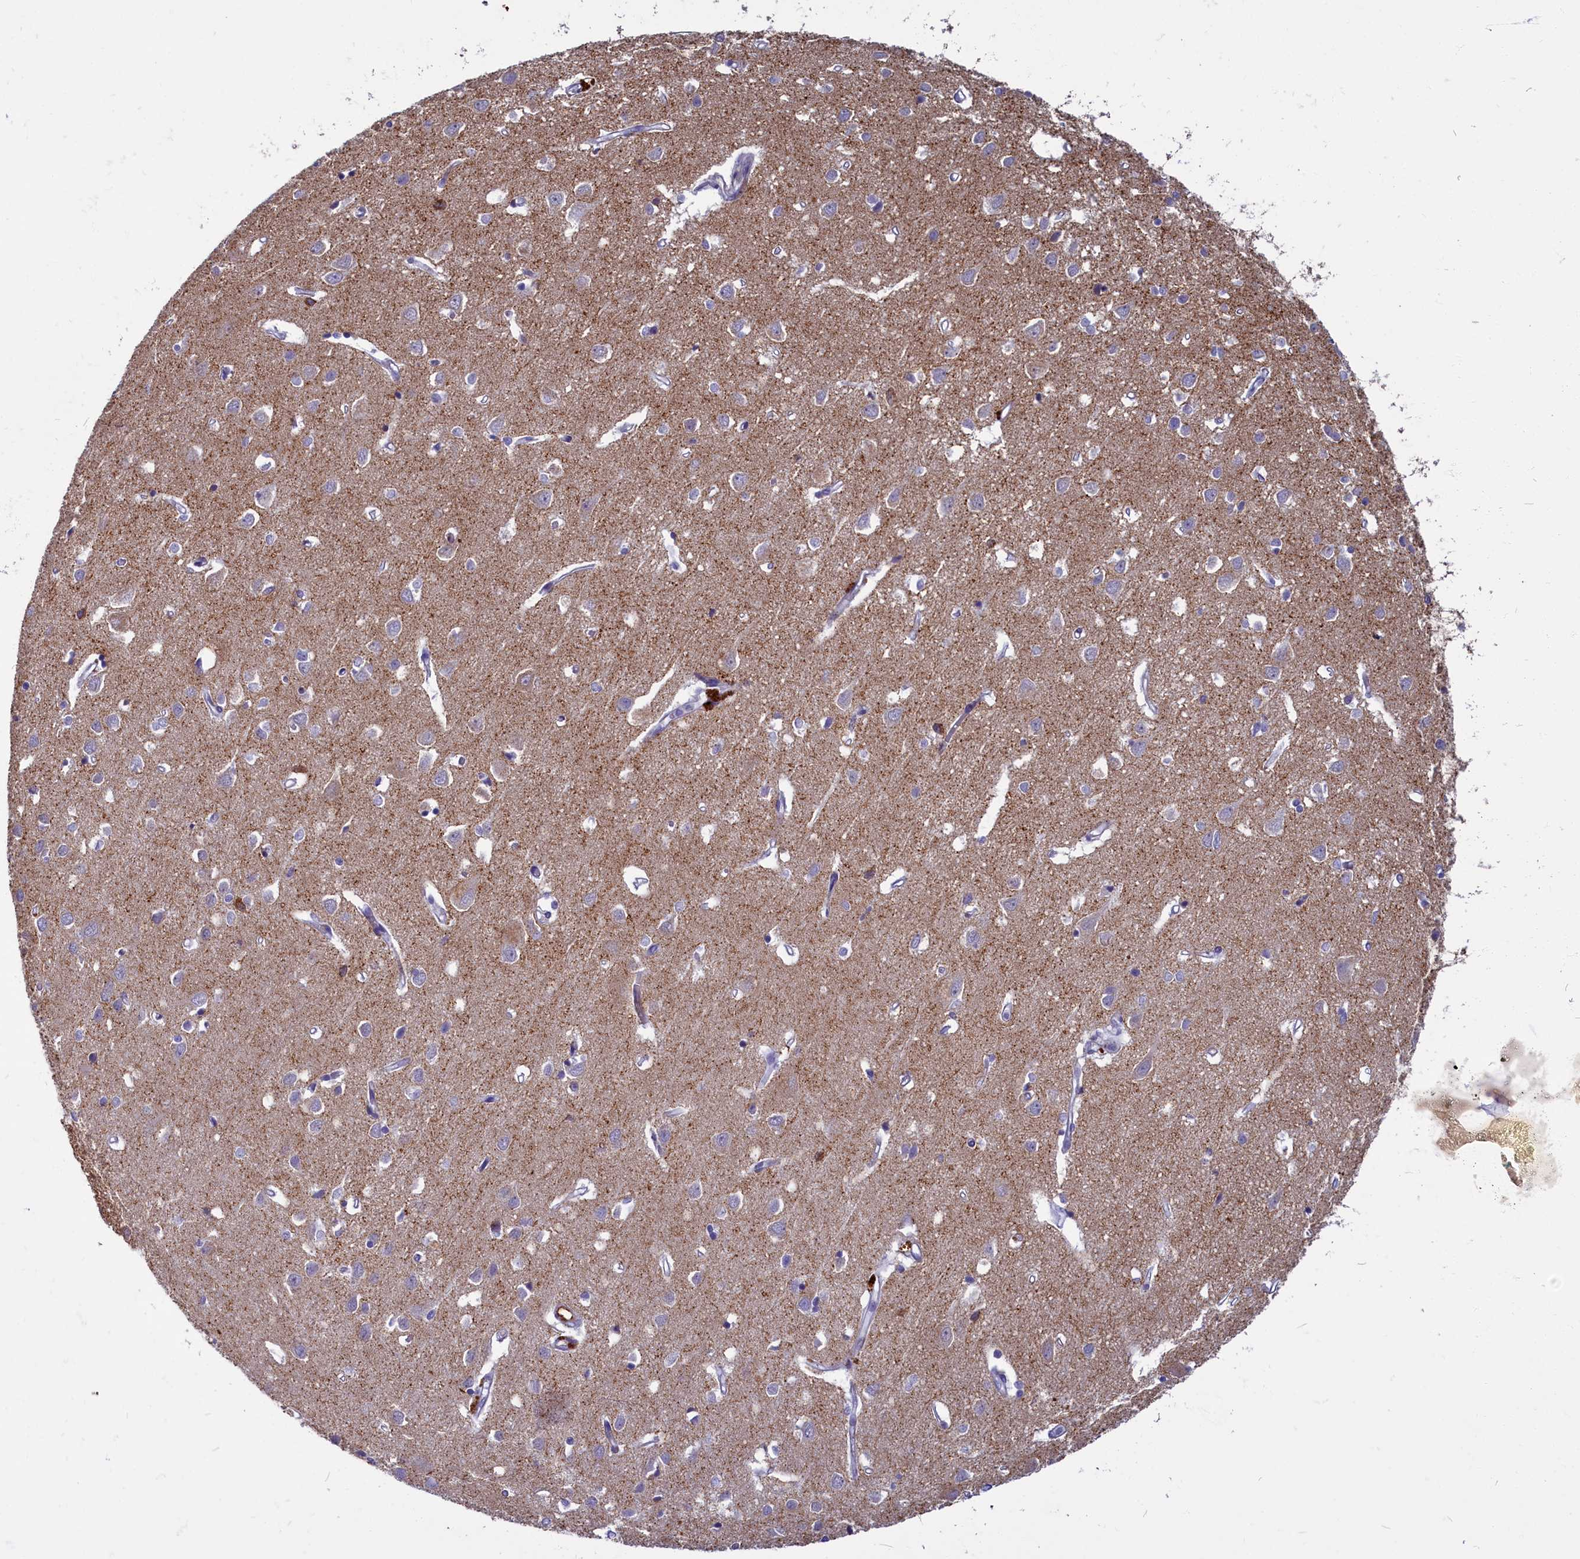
{"staining": {"intensity": "negative", "quantity": "none", "location": "none"}, "tissue": "cerebral cortex", "cell_type": "Endothelial cells", "image_type": "normal", "snomed": [{"axis": "morphology", "description": "Normal tissue, NOS"}, {"axis": "topography", "description": "Cerebral cortex"}], "caption": "Protein analysis of benign cerebral cortex displays no significant expression in endothelial cells.", "gene": "SV2C", "patient": {"sex": "female", "age": 64}}